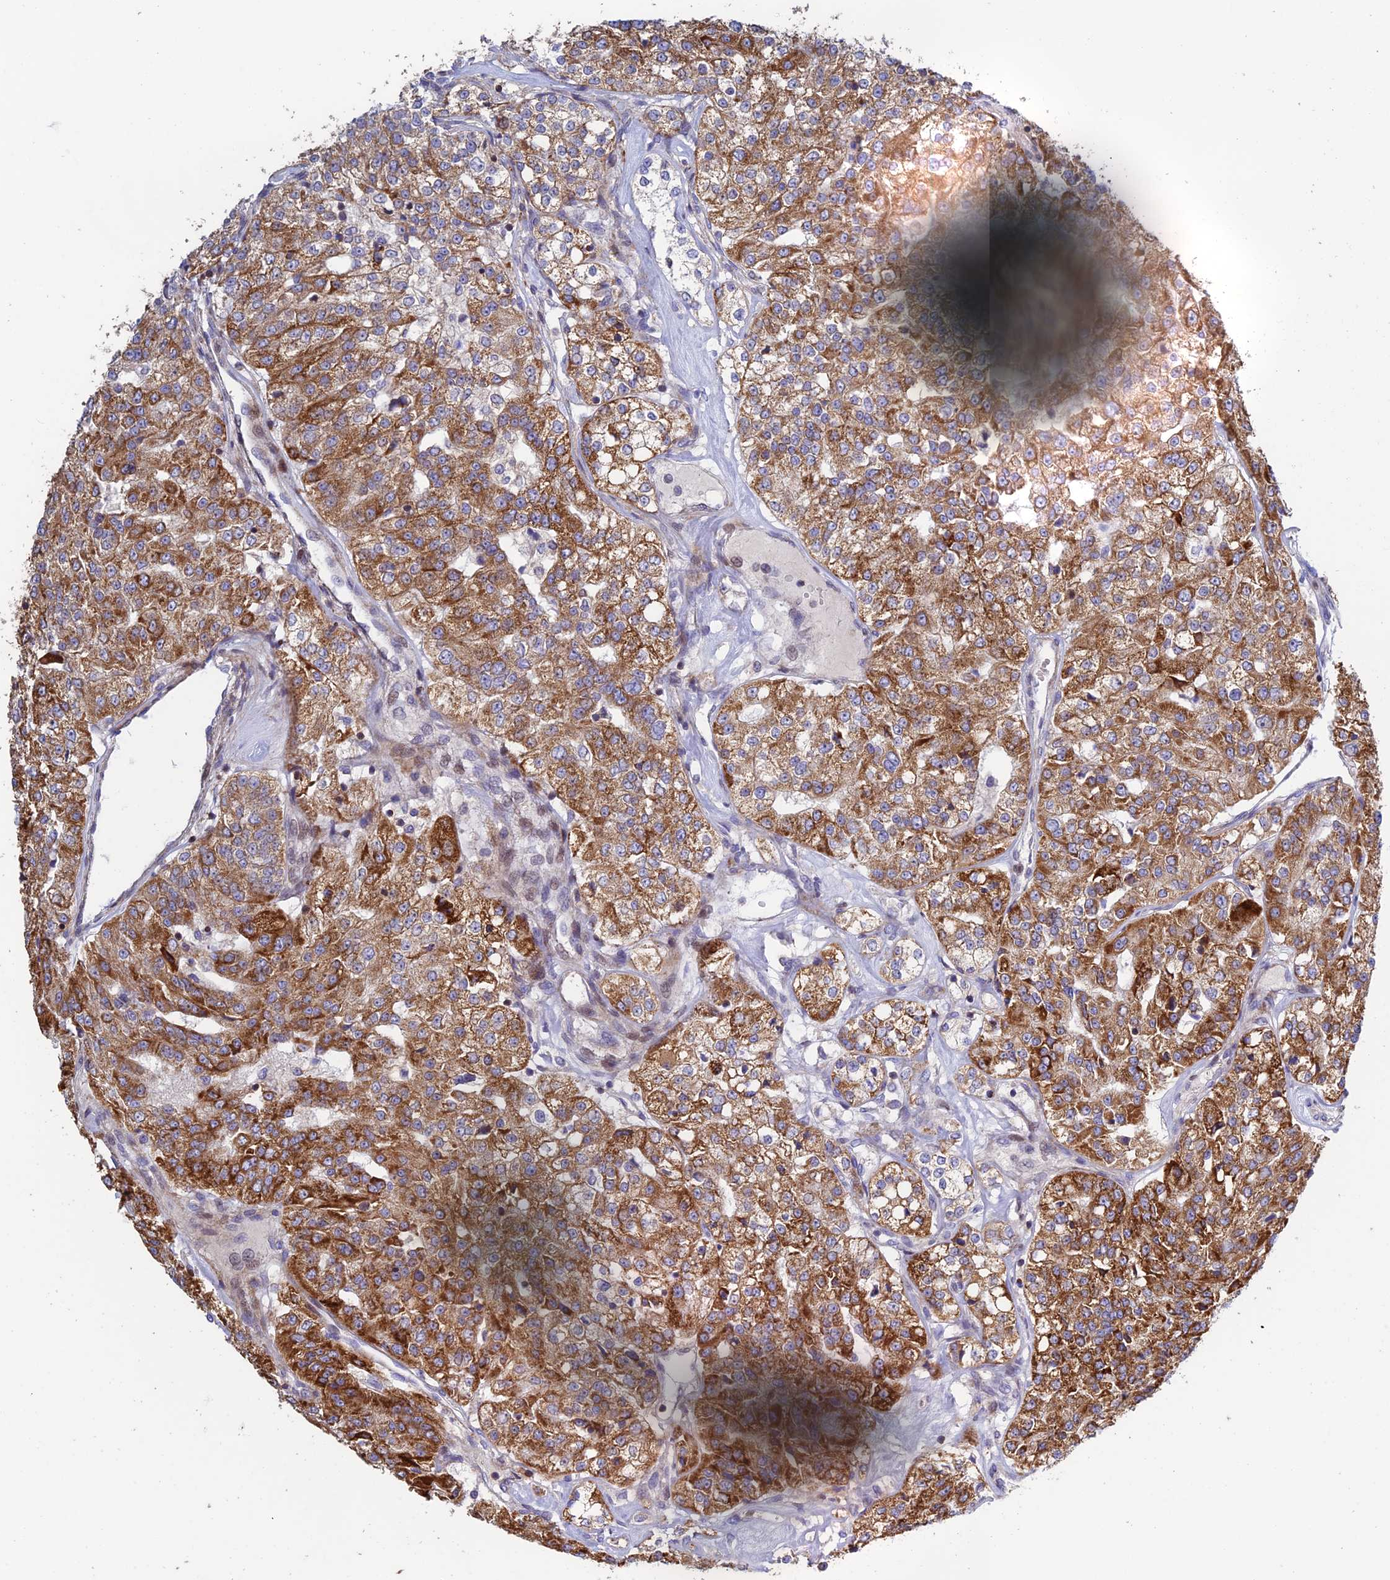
{"staining": {"intensity": "strong", "quantity": "25%-75%", "location": "cytoplasmic/membranous"}, "tissue": "renal cancer", "cell_type": "Tumor cells", "image_type": "cancer", "snomed": [{"axis": "morphology", "description": "Adenocarcinoma, NOS"}, {"axis": "topography", "description": "Kidney"}], "caption": "Immunohistochemical staining of human renal adenocarcinoma reveals strong cytoplasmic/membranous protein expression in approximately 25%-75% of tumor cells.", "gene": "PRIM1", "patient": {"sex": "female", "age": 63}}